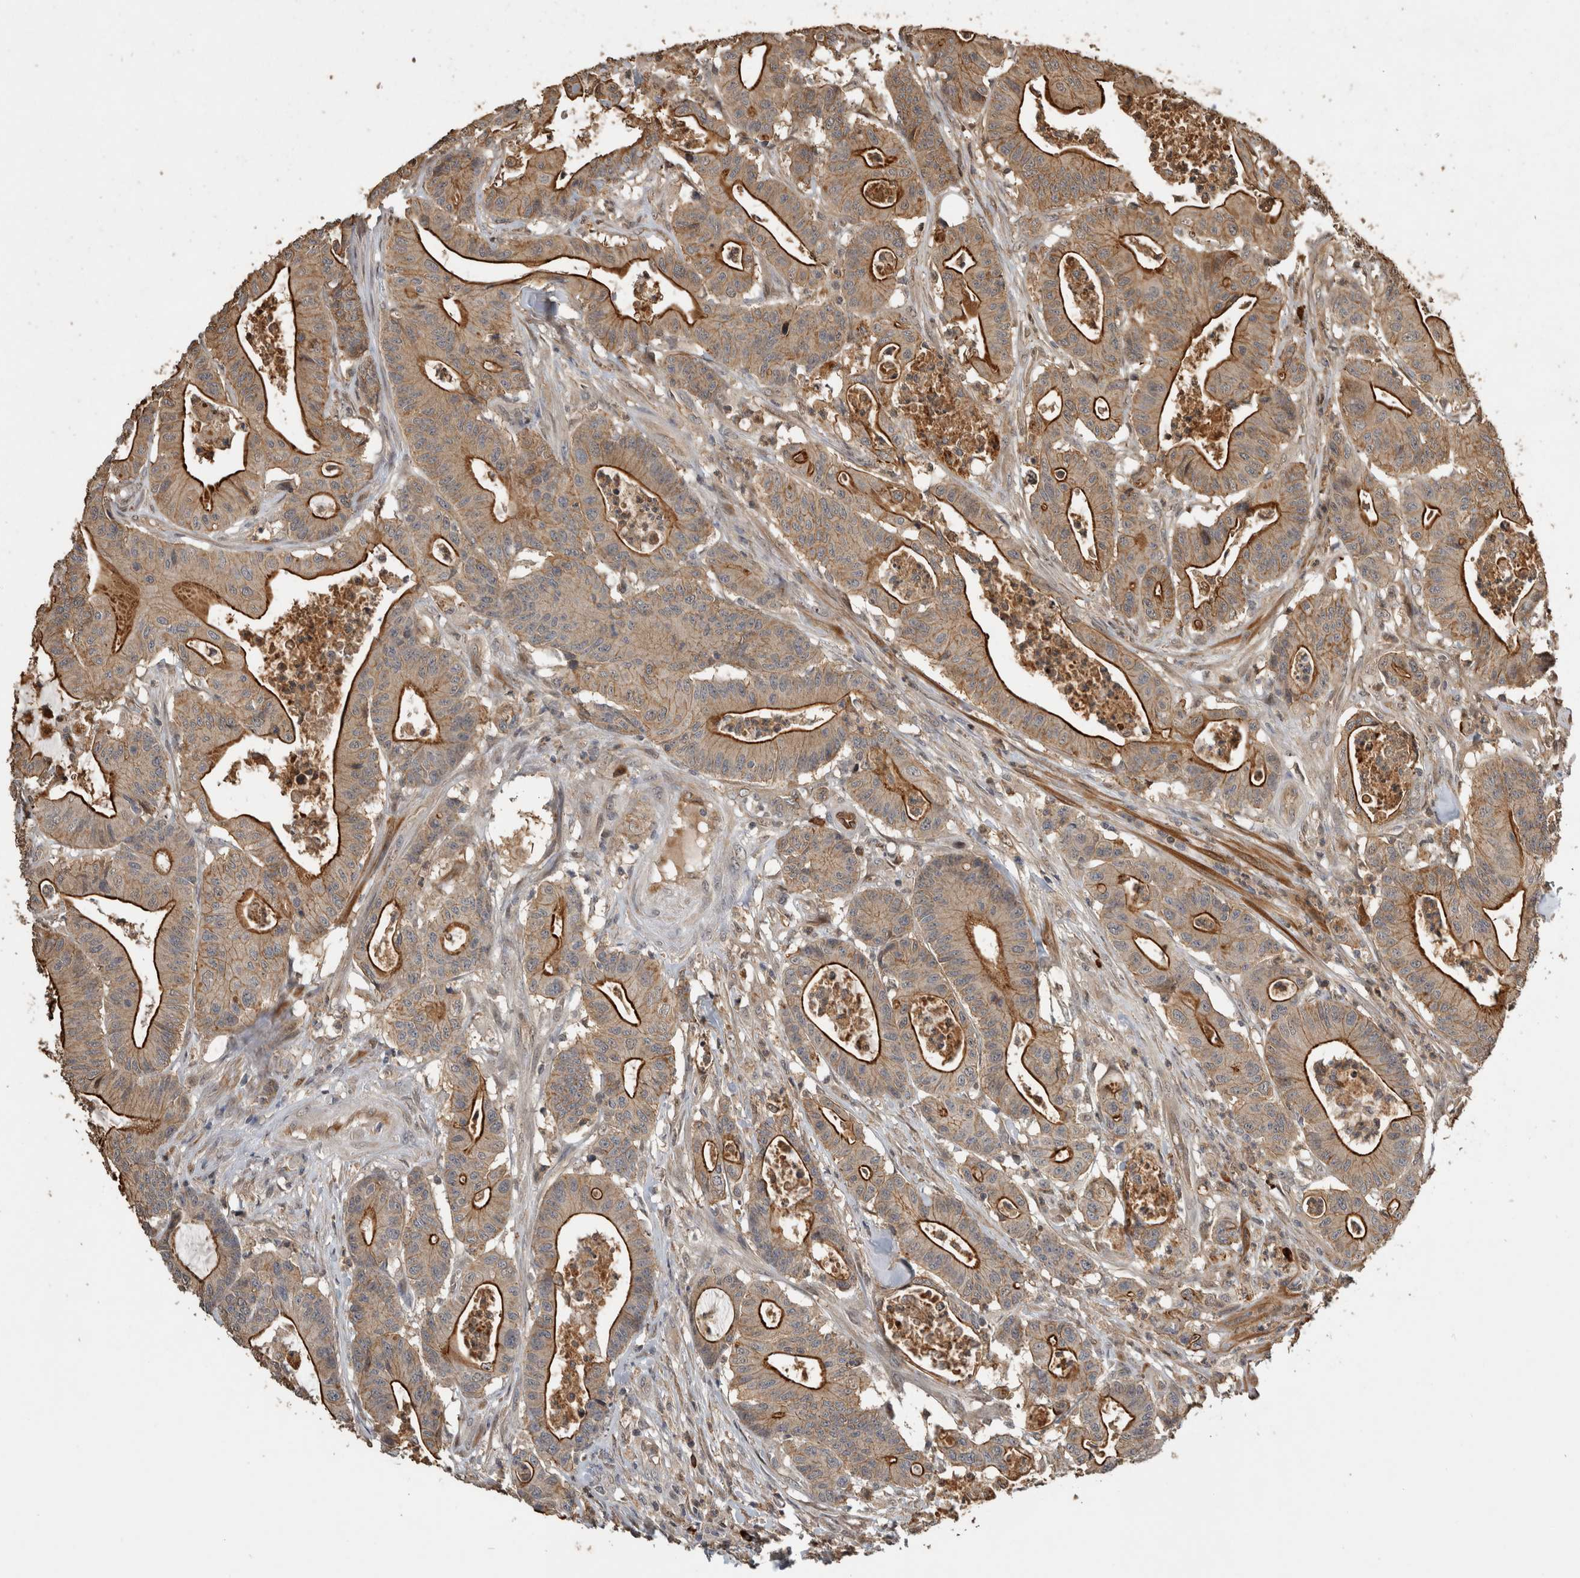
{"staining": {"intensity": "moderate", "quantity": ">75%", "location": "cytoplasmic/membranous"}, "tissue": "colorectal cancer", "cell_type": "Tumor cells", "image_type": "cancer", "snomed": [{"axis": "morphology", "description": "Adenocarcinoma, NOS"}, {"axis": "topography", "description": "Colon"}], "caption": "Immunohistochemical staining of human adenocarcinoma (colorectal) demonstrates moderate cytoplasmic/membranous protein staining in about >75% of tumor cells.", "gene": "RHPN1", "patient": {"sex": "female", "age": 84}}